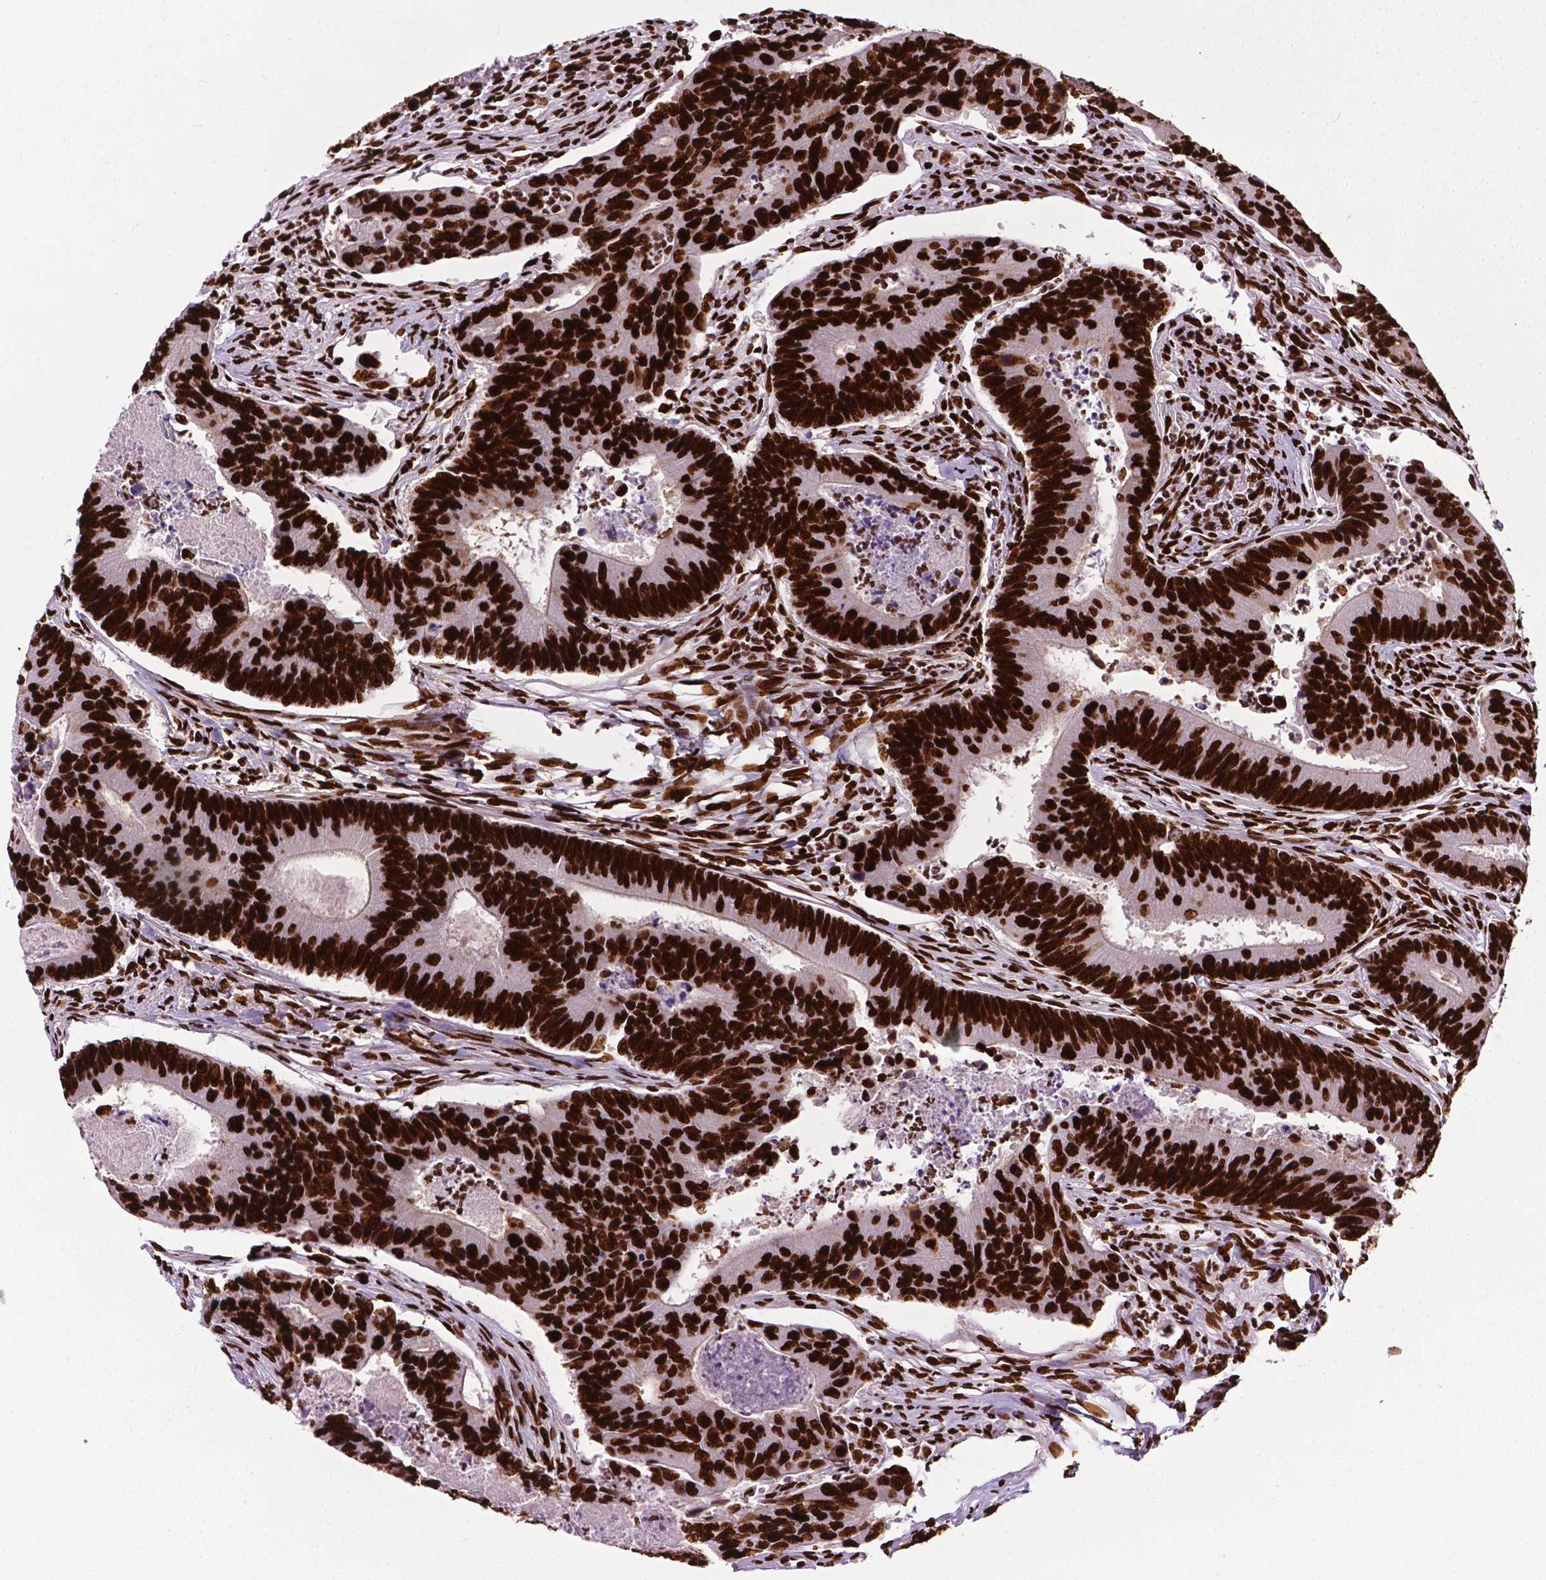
{"staining": {"intensity": "strong", "quantity": ">75%", "location": "nuclear"}, "tissue": "colorectal cancer", "cell_type": "Tumor cells", "image_type": "cancer", "snomed": [{"axis": "morphology", "description": "Adenocarcinoma, NOS"}, {"axis": "topography", "description": "Colon"}], "caption": "Immunohistochemical staining of human colorectal cancer (adenocarcinoma) exhibits high levels of strong nuclear expression in about >75% of tumor cells.", "gene": "SMIM5", "patient": {"sex": "female", "age": 67}}